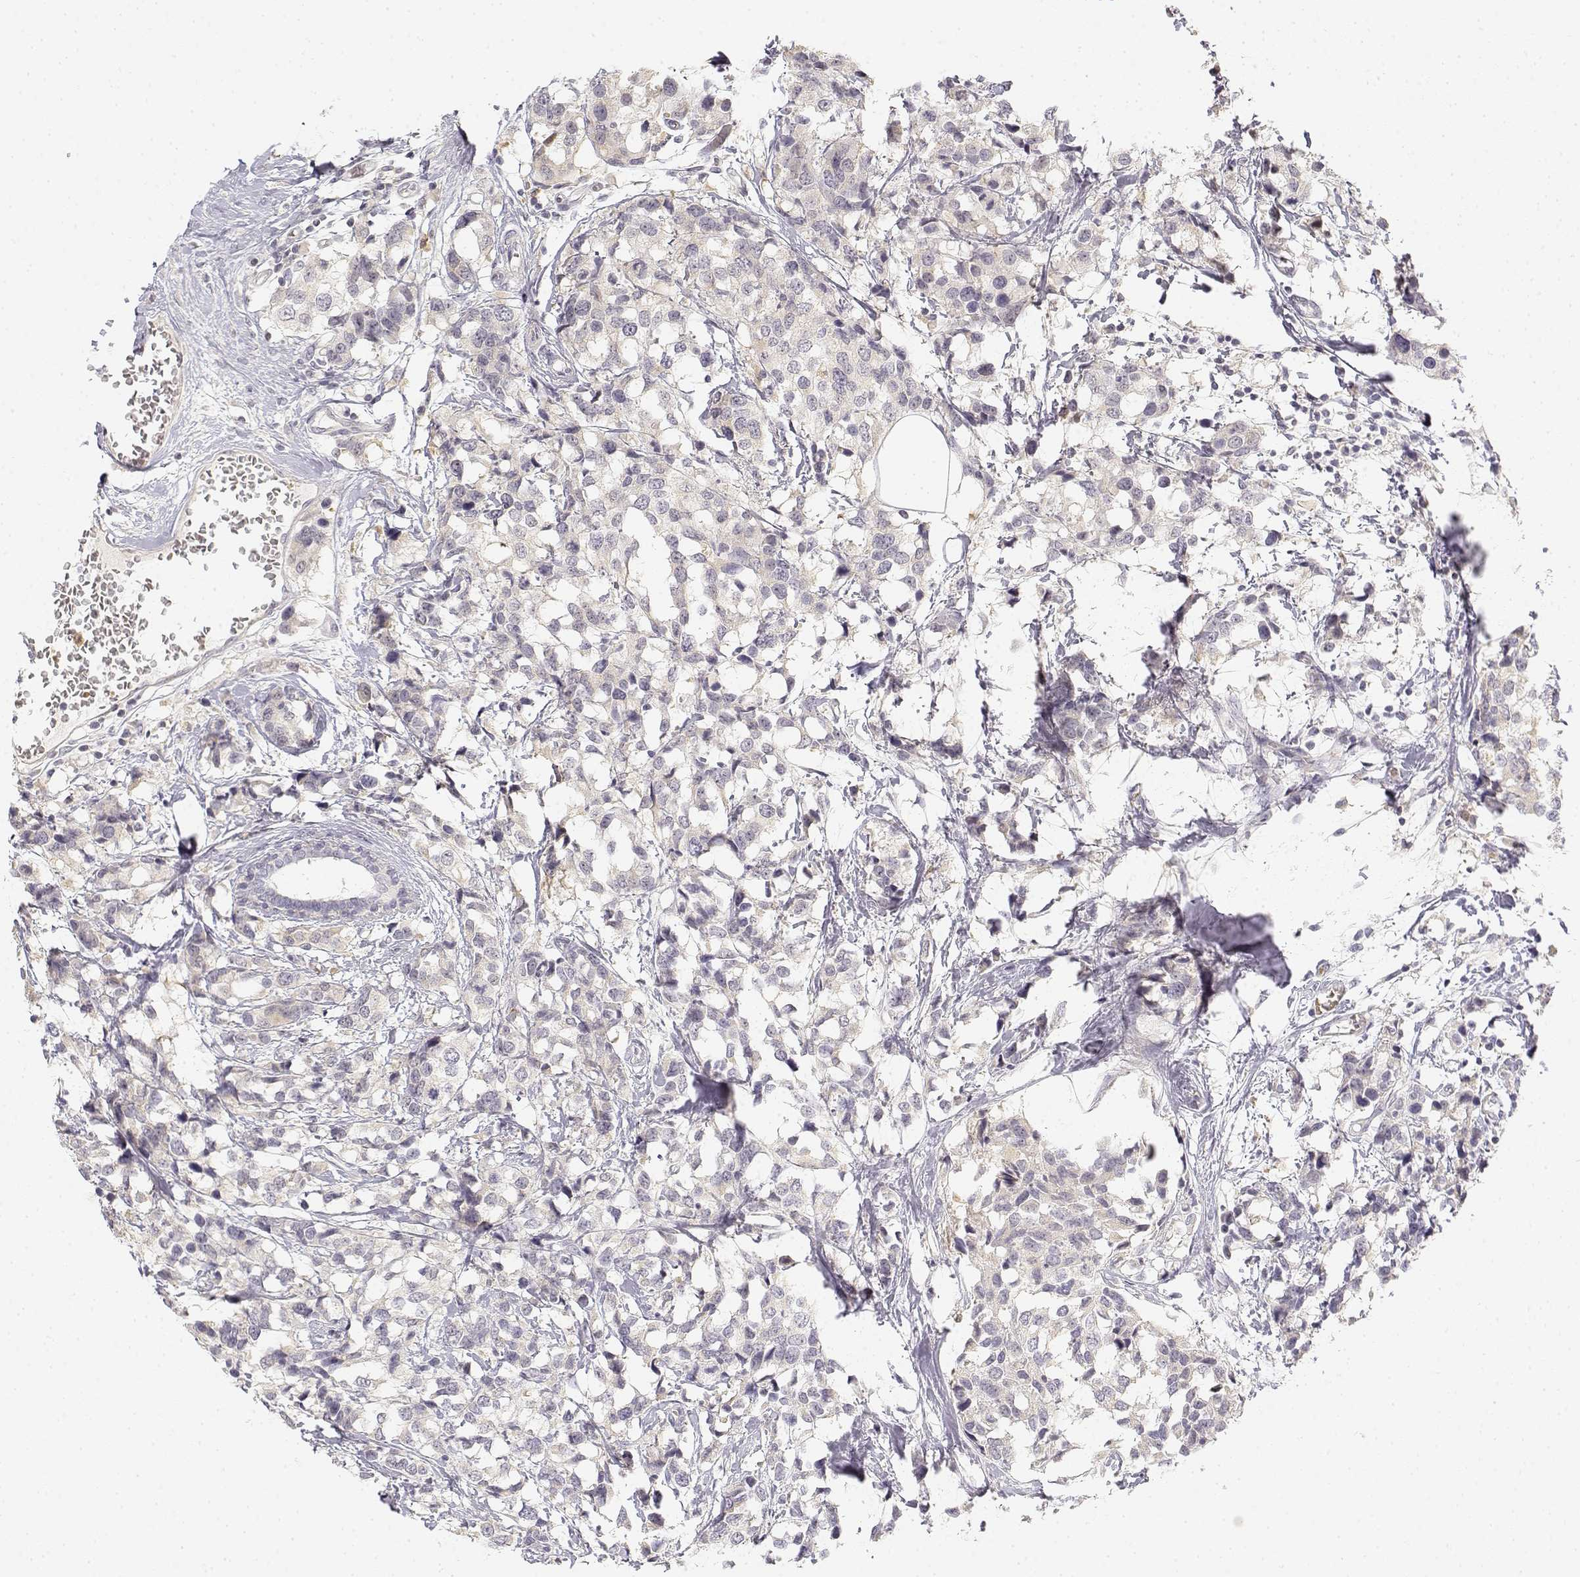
{"staining": {"intensity": "negative", "quantity": "none", "location": "none"}, "tissue": "breast cancer", "cell_type": "Tumor cells", "image_type": "cancer", "snomed": [{"axis": "morphology", "description": "Lobular carcinoma"}, {"axis": "topography", "description": "Breast"}], "caption": "Protein analysis of breast cancer displays no significant staining in tumor cells.", "gene": "GLIPR1L2", "patient": {"sex": "female", "age": 59}}